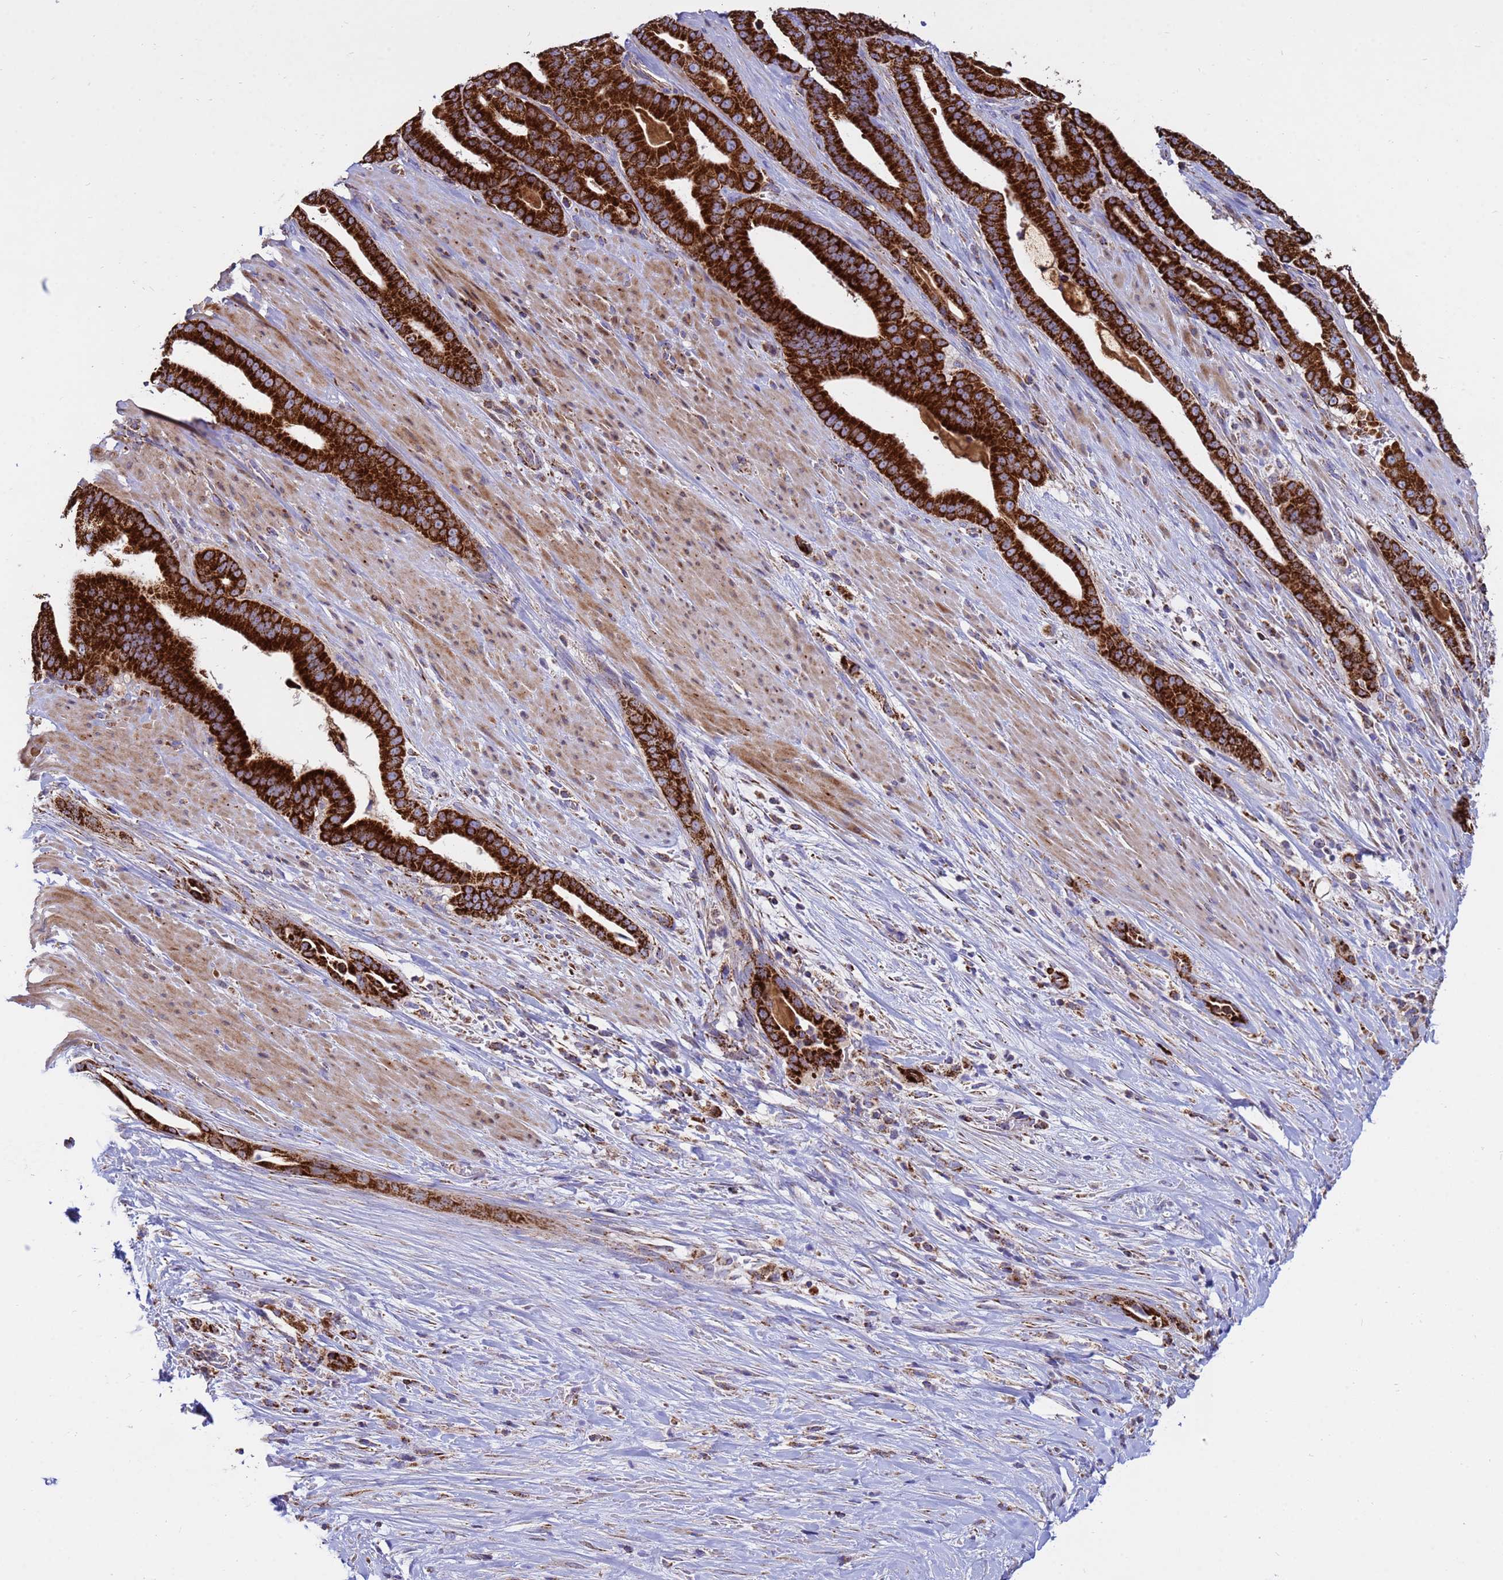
{"staining": {"intensity": "strong", "quantity": ">75%", "location": "cytoplasmic/membranous"}, "tissue": "pancreatic cancer", "cell_type": "Tumor cells", "image_type": "cancer", "snomed": [{"axis": "morphology", "description": "Adenocarcinoma, NOS"}, {"axis": "topography", "description": "Pancreas"}], "caption": "Pancreatic adenocarcinoma stained with a brown dye demonstrates strong cytoplasmic/membranous positive expression in about >75% of tumor cells.", "gene": "TUBGCP3", "patient": {"sex": "male", "age": 63}}